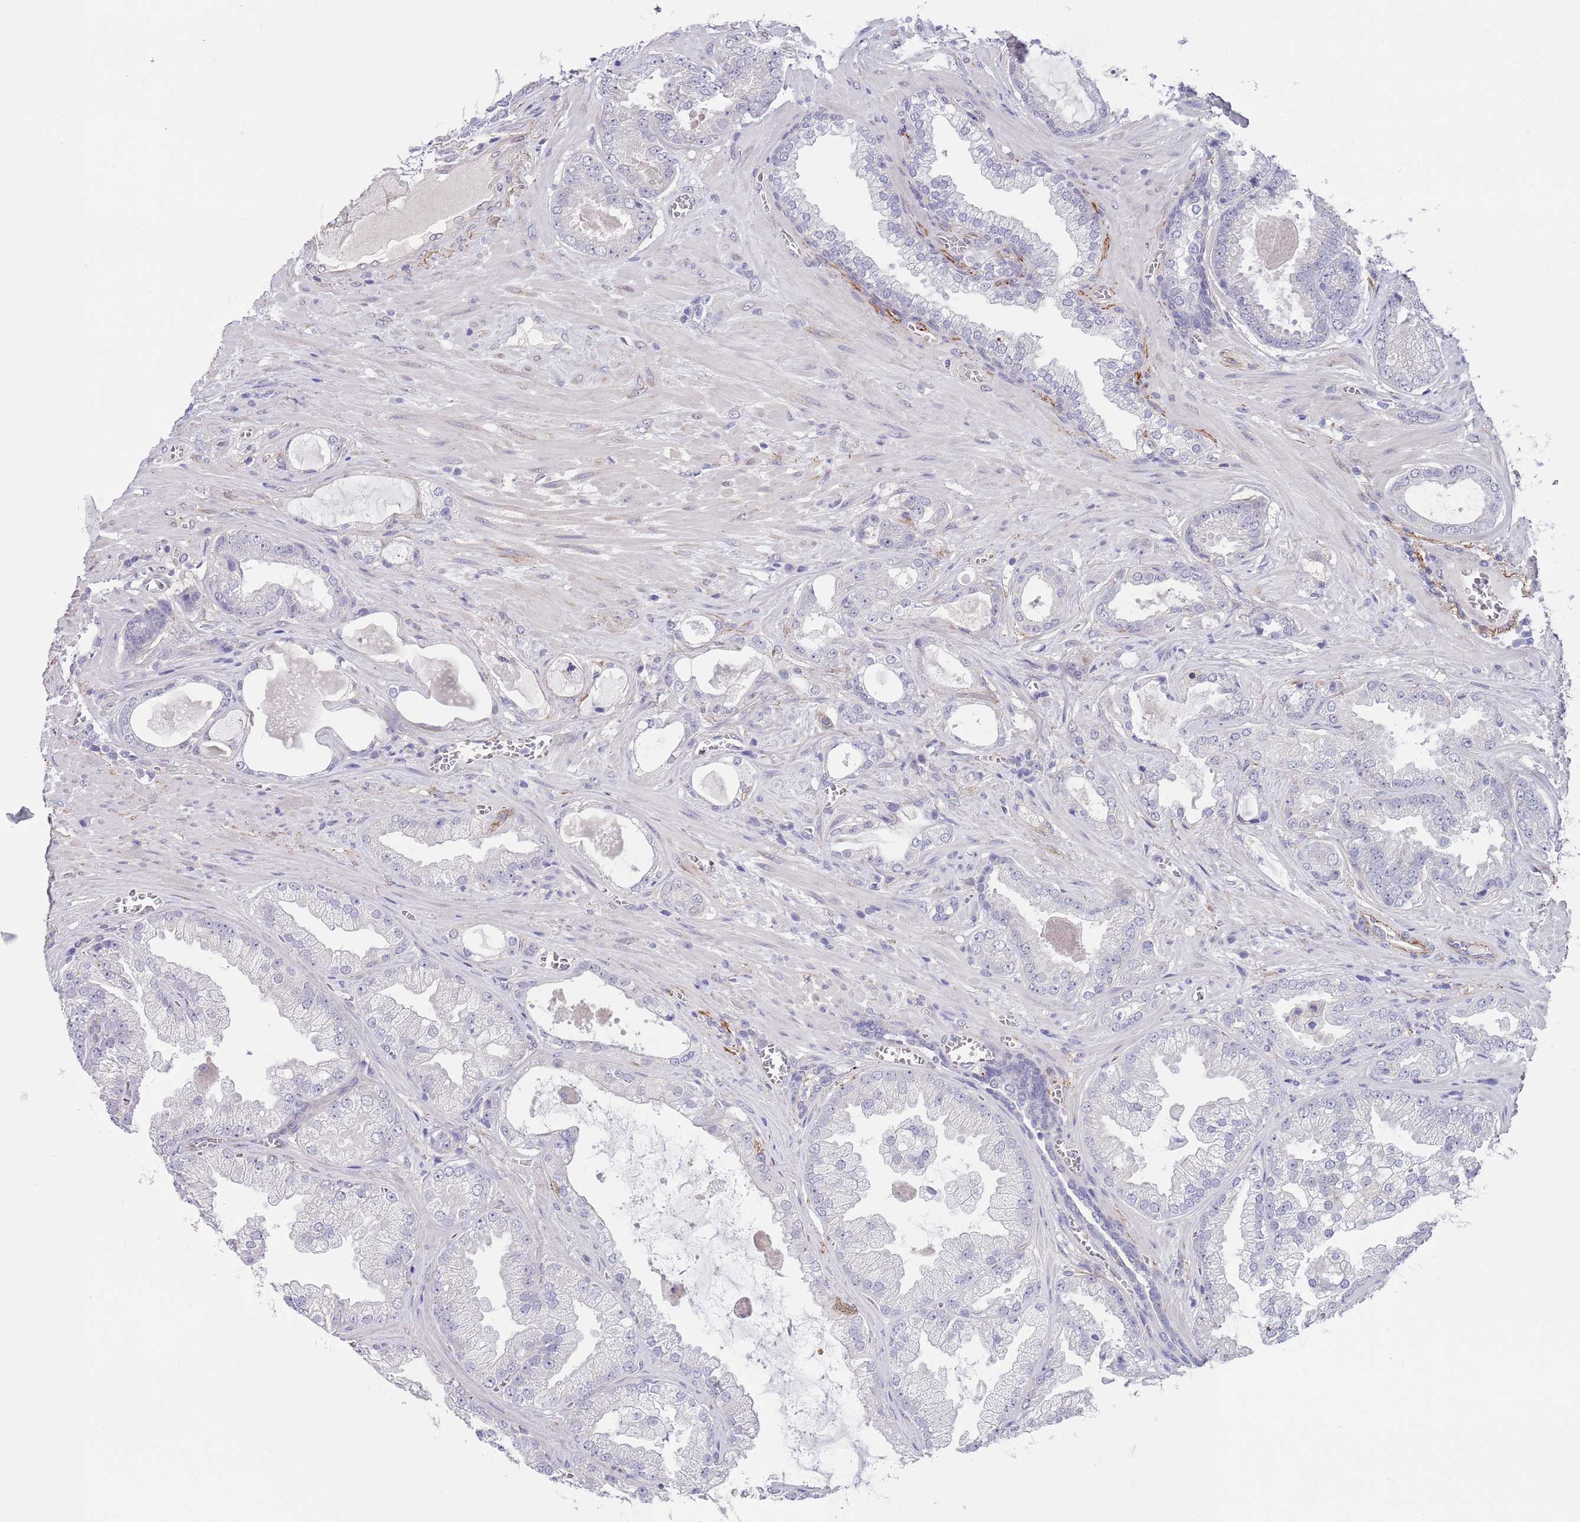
{"staining": {"intensity": "negative", "quantity": "none", "location": "none"}, "tissue": "prostate cancer", "cell_type": "Tumor cells", "image_type": "cancer", "snomed": [{"axis": "morphology", "description": "Adenocarcinoma, Low grade"}, {"axis": "topography", "description": "Prostate"}], "caption": "Protein analysis of prostate cancer (adenocarcinoma (low-grade)) shows no significant positivity in tumor cells.", "gene": "RNF169", "patient": {"sex": "male", "age": 57}}